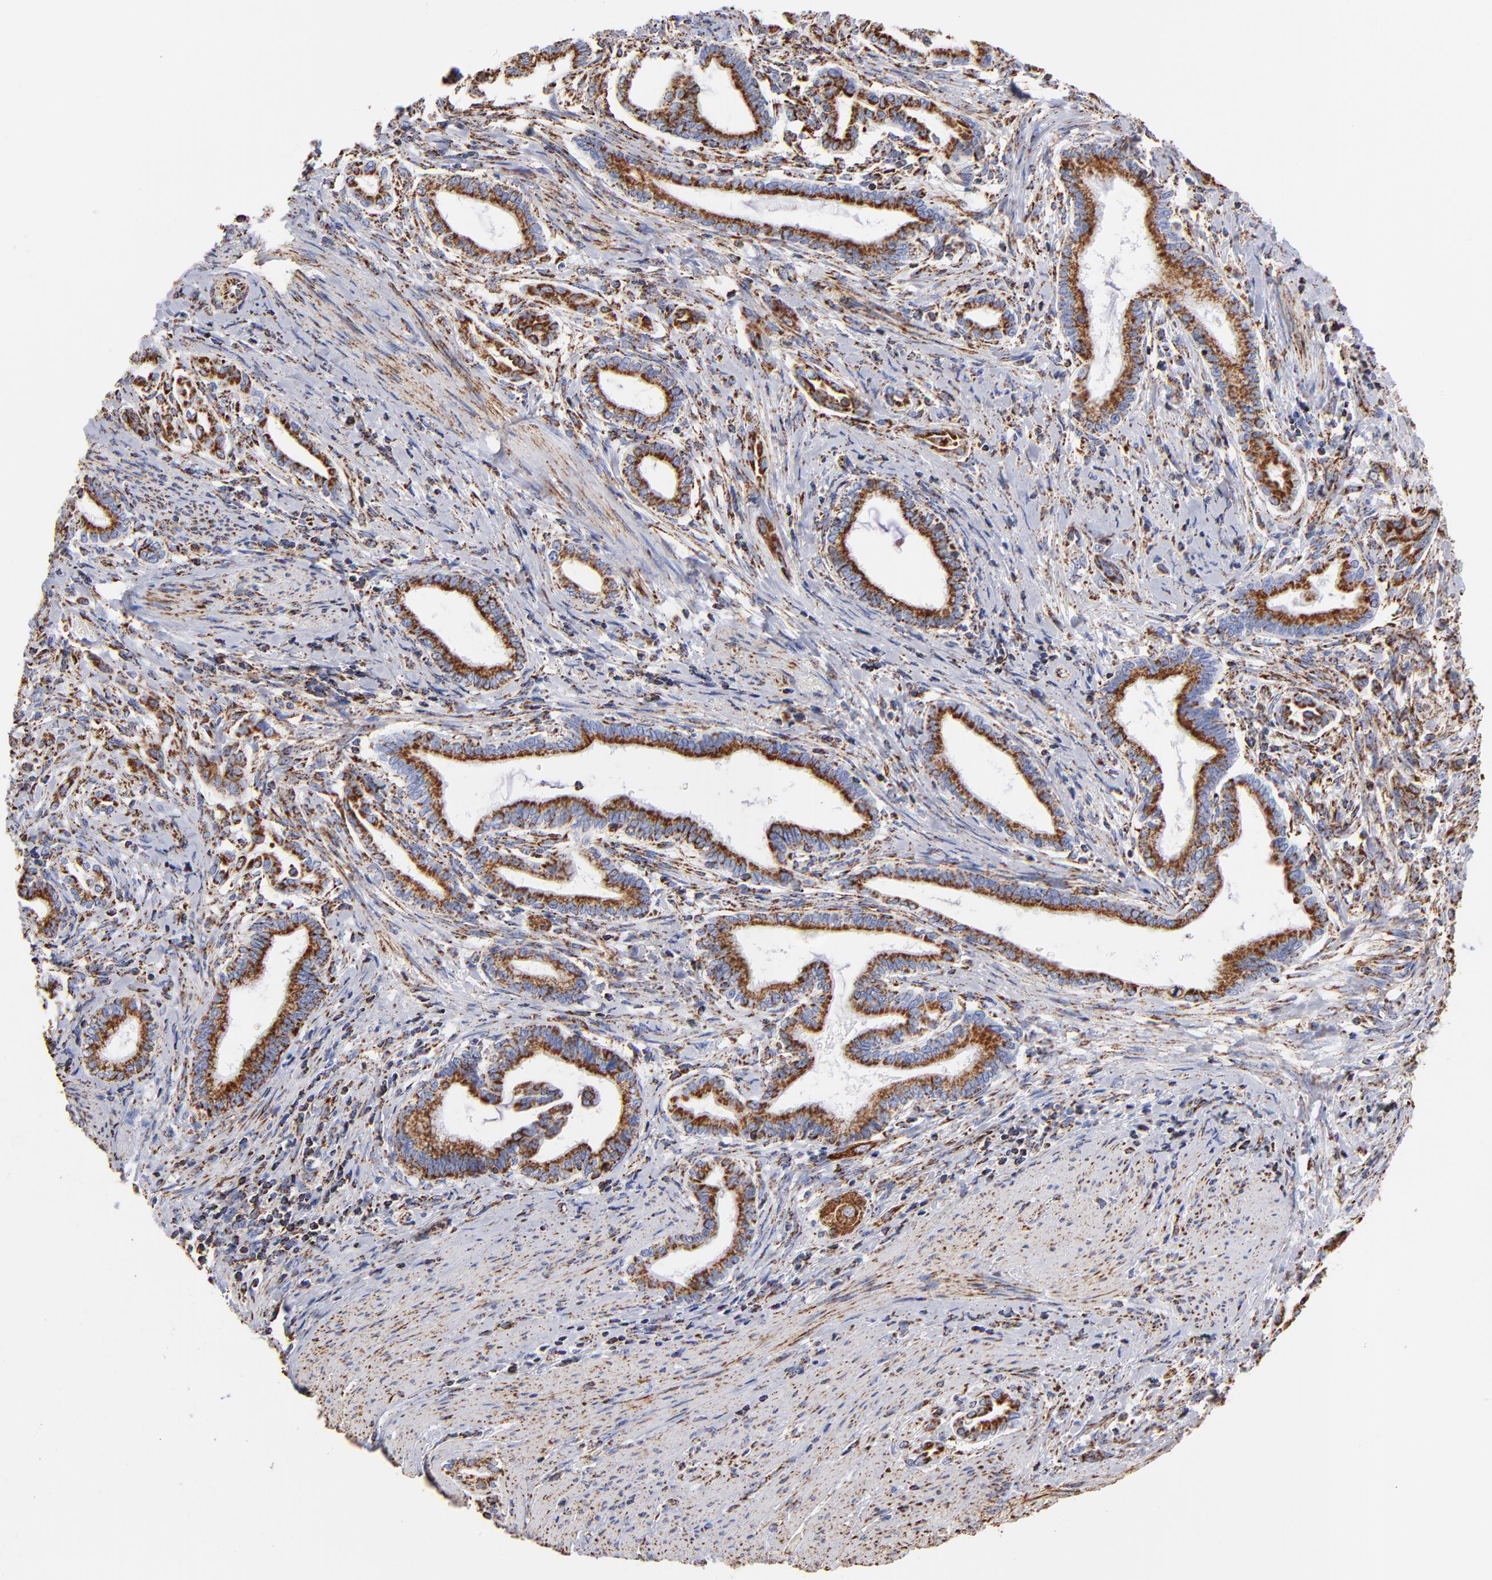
{"staining": {"intensity": "strong", "quantity": ">75%", "location": "cytoplasmic/membranous"}, "tissue": "pancreatic cancer", "cell_type": "Tumor cells", "image_type": "cancer", "snomed": [{"axis": "morphology", "description": "Adenocarcinoma, NOS"}, {"axis": "topography", "description": "Pancreas"}], "caption": "Human pancreatic cancer (adenocarcinoma) stained with a protein marker displays strong staining in tumor cells.", "gene": "PHB1", "patient": {"sex": "female", "age": 64}}